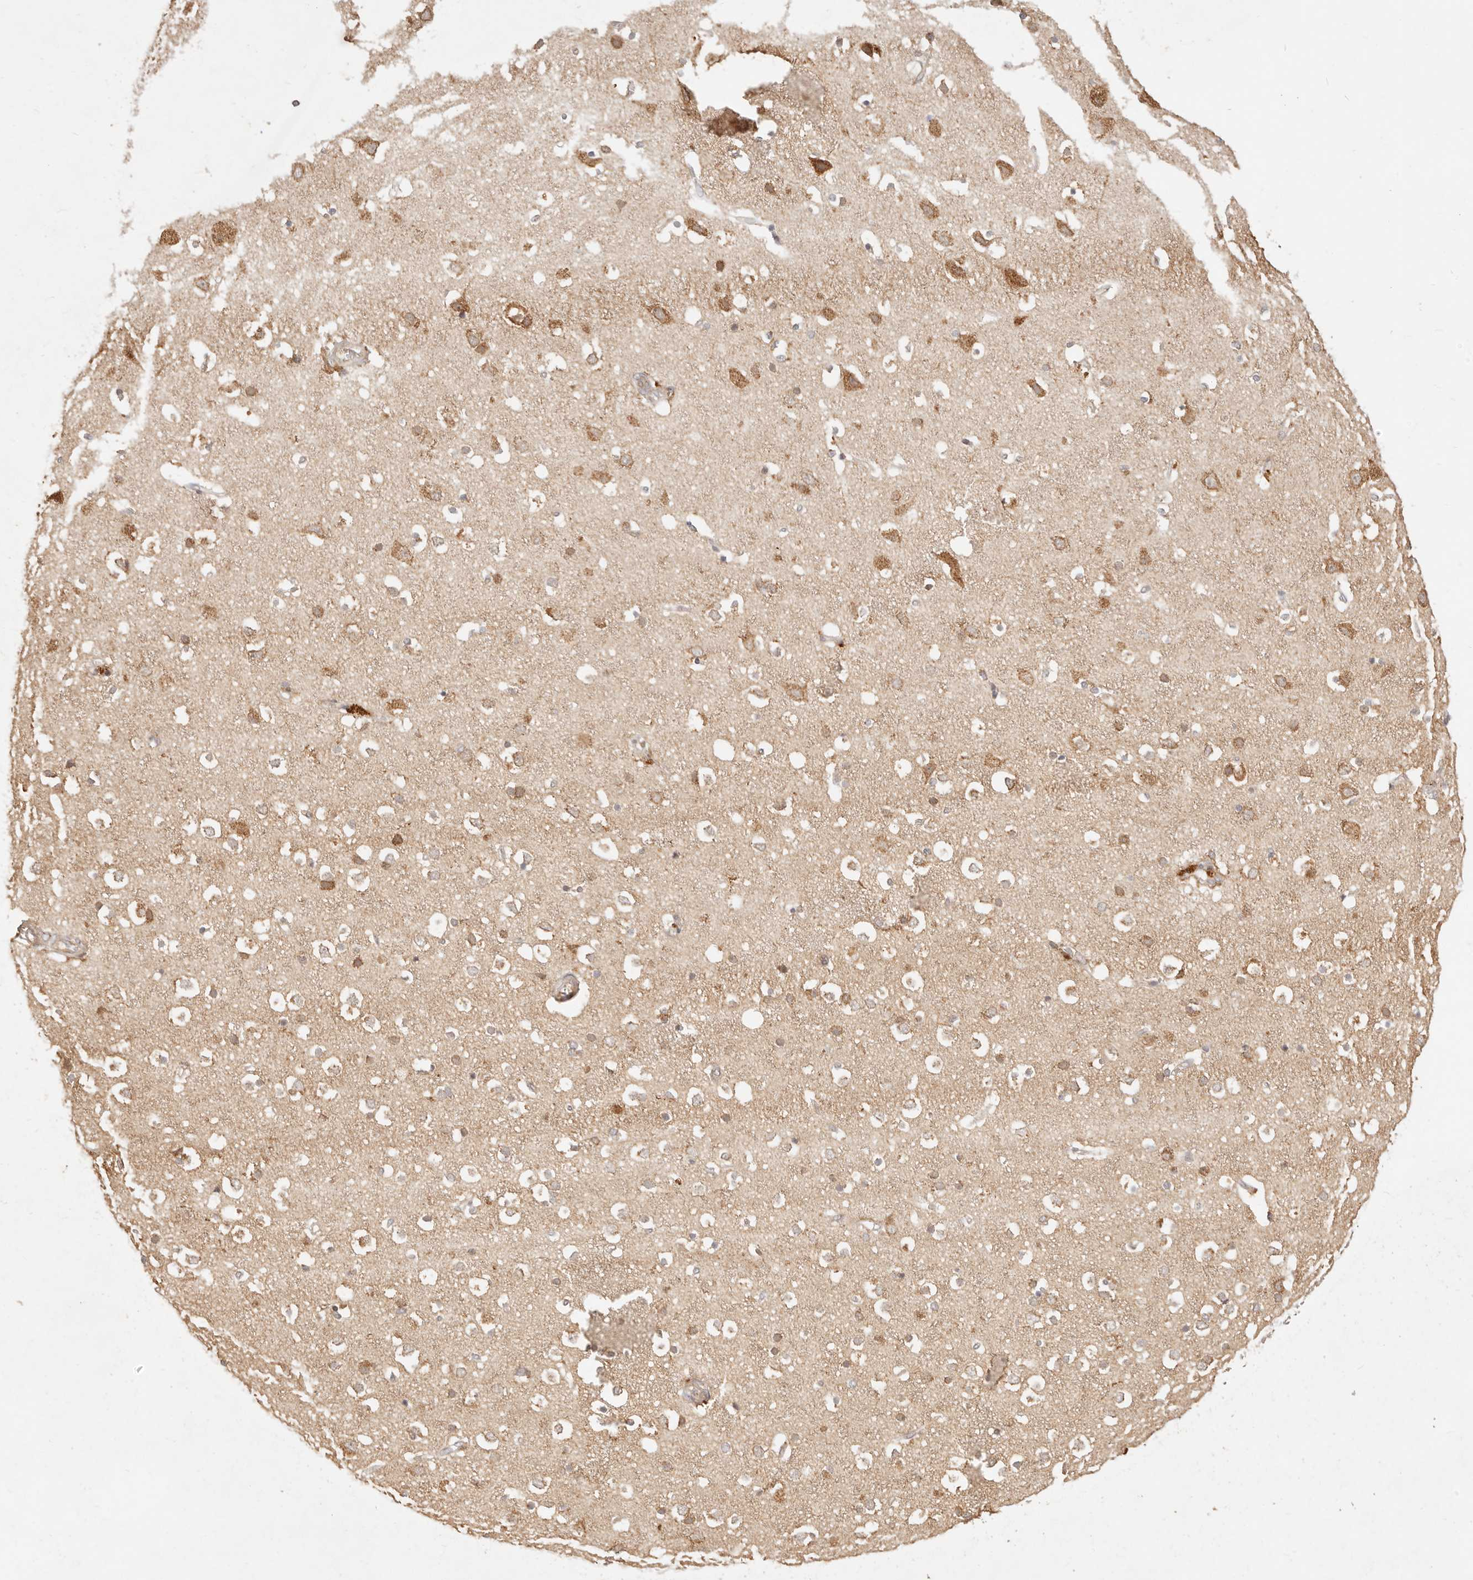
{"staining": {"intensity": "weak", "quantity": "25%-75%", "location": "cytoplasmic/membranous"}, "tissue": "cerebral cortex", "cell_type": "Endothelial cells", "image_type": "normal", "snomed": [{"axis": "morphology", "description": "Normal tissue, NOS"}, {"axis": "topography", "description": "Cerebral cortex"}], "caption": "This image exhibits immunohistochemistry (IHC) staining of benign human cerebral cortex, with low weak cytoplasmic/membranous staining in approximately 25%-75% of endothelial cells.", "gene": "TIMM17A", "patient": {"sex": "male", "age": 54}}